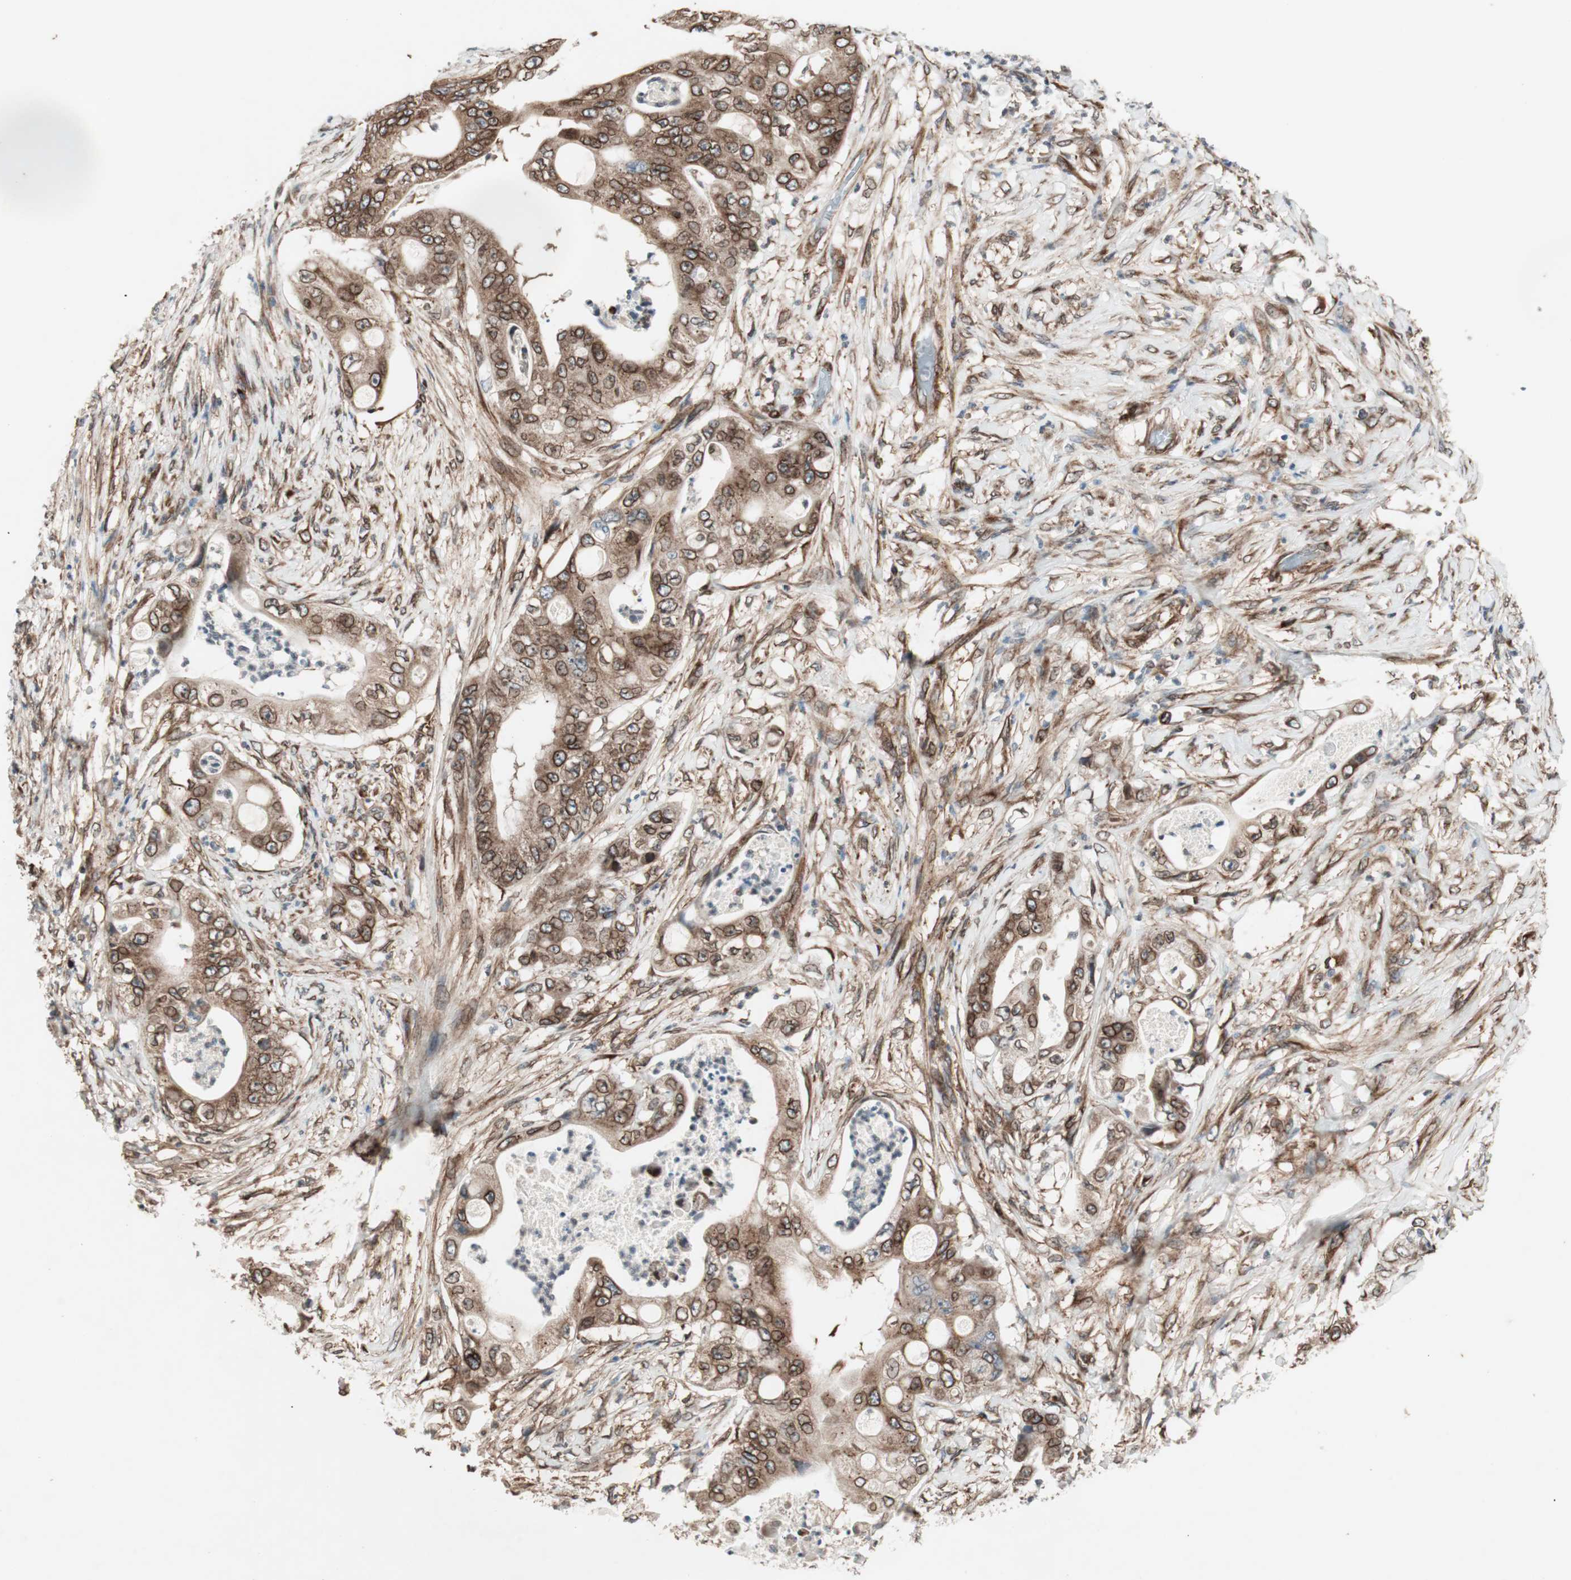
{"staining": {"intensity": "strong", "quantity": ">75%", "location": "cytoplasmic/membranous,nuclear"}, "tissue": "stomach cancer", "cell_type": "Tumor cells", "image_type": "cancer", "snomed": [{"axis": "morphology", "description": "Adenocarcinoma, NOS"}, {"axis": "topography", "description": "Stomach"}], "caption": "Immunohistochemical staining of stomach cancer shows high levels of strong cytoplasmic/membranous and nuclear protein positivity in approximately >75% of tumor cells.", "gene": "NUP62", "patient": {"sex": "female", "age": 73}}